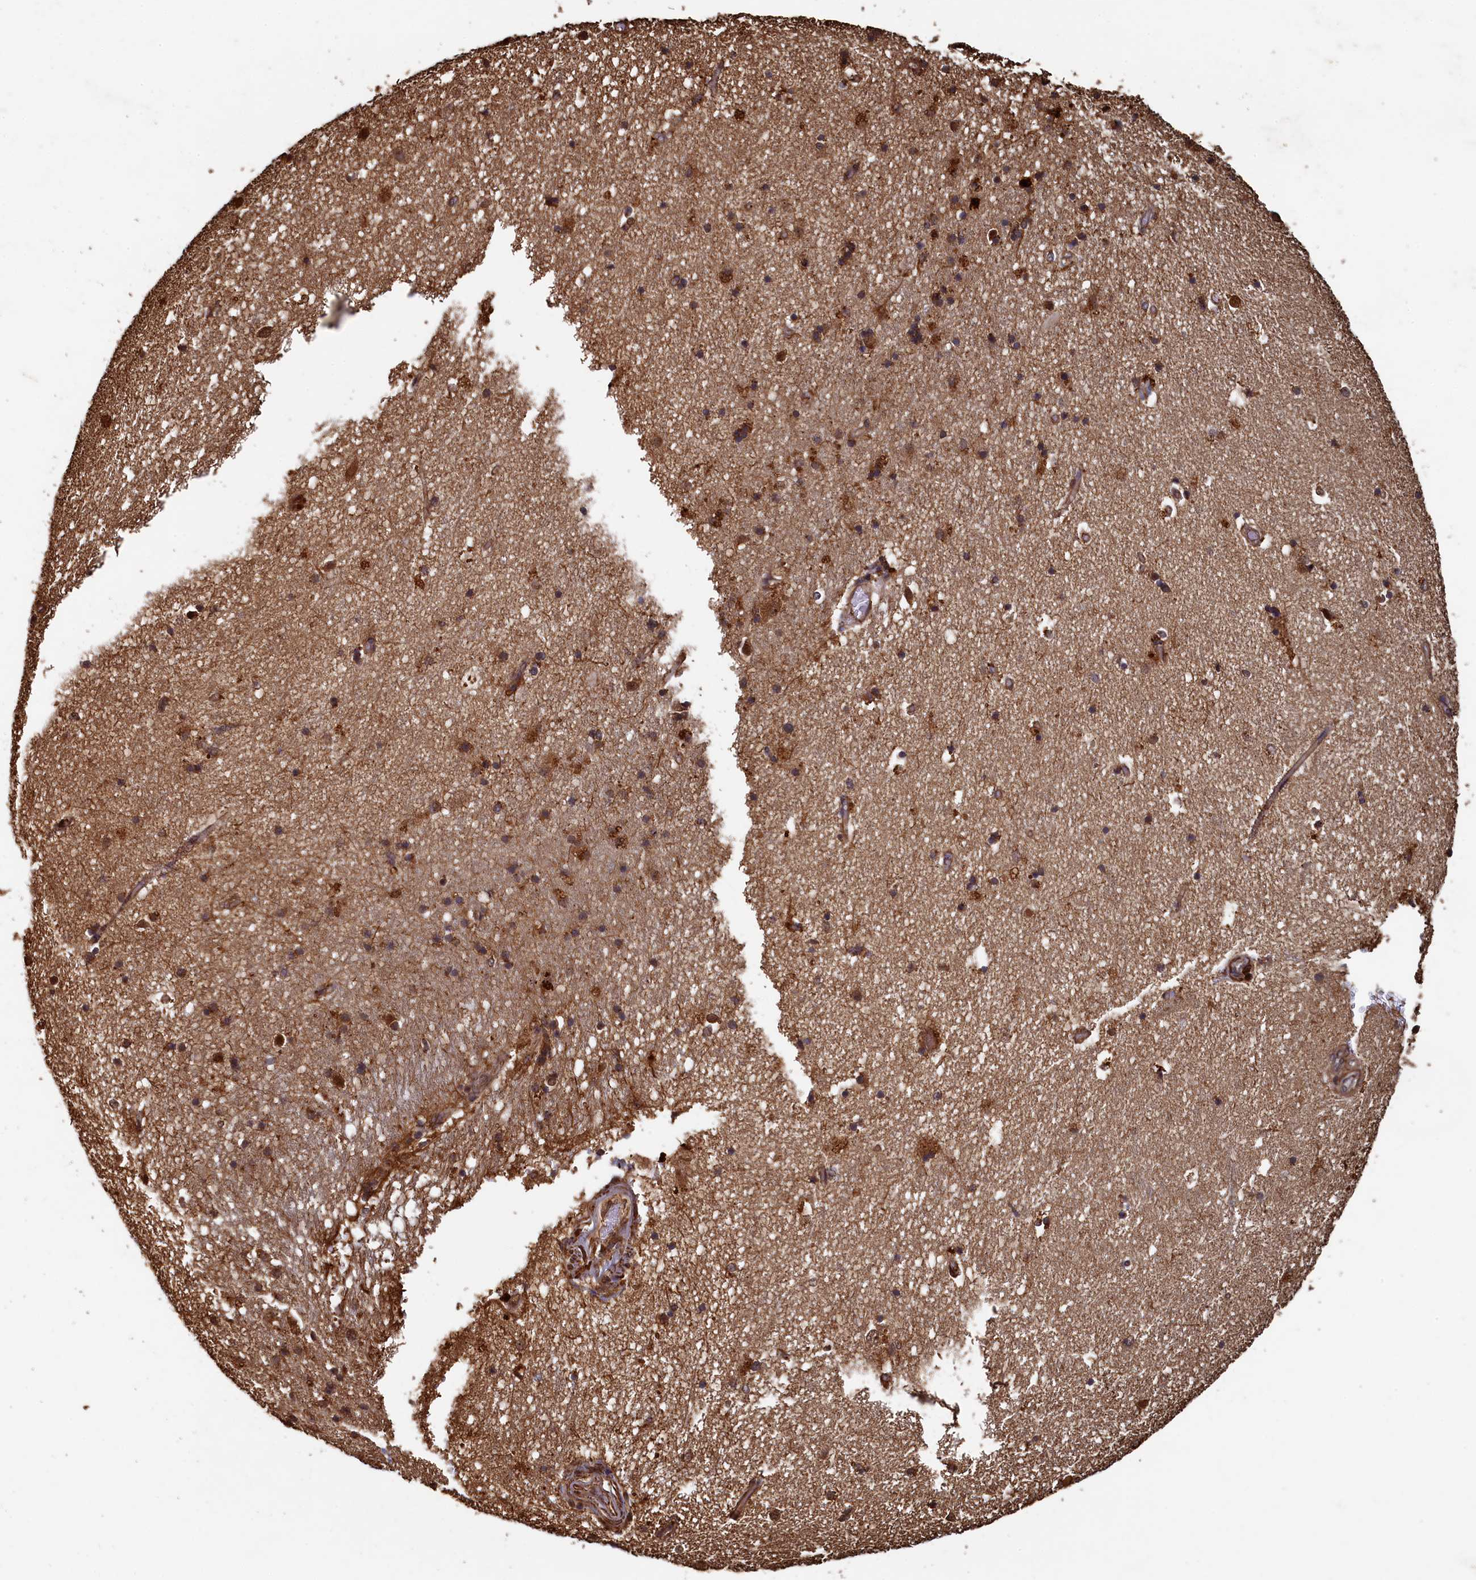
{"staining": {"intensity": "moderate", "quantity": ">75%", "location": "cytoplasmic/membranous"}, "tissue": "hippocampus", "cell_type": "Glial cells", "image_type": "normal", "snomed": [{"axis": "morphology", "description": "Normal tissue, NOS"}, {"axis": "topography", "description": "Hippocampus"}], "caption": "Protein expression analysis of unremarkable hippocampus demonstrates moderate cytoplasmic/membranous expression in about >75% of glial cells. Nuclei are stained in blue.", "gene": "PIGN", "patient": {"sex": "male", "age": 45}}